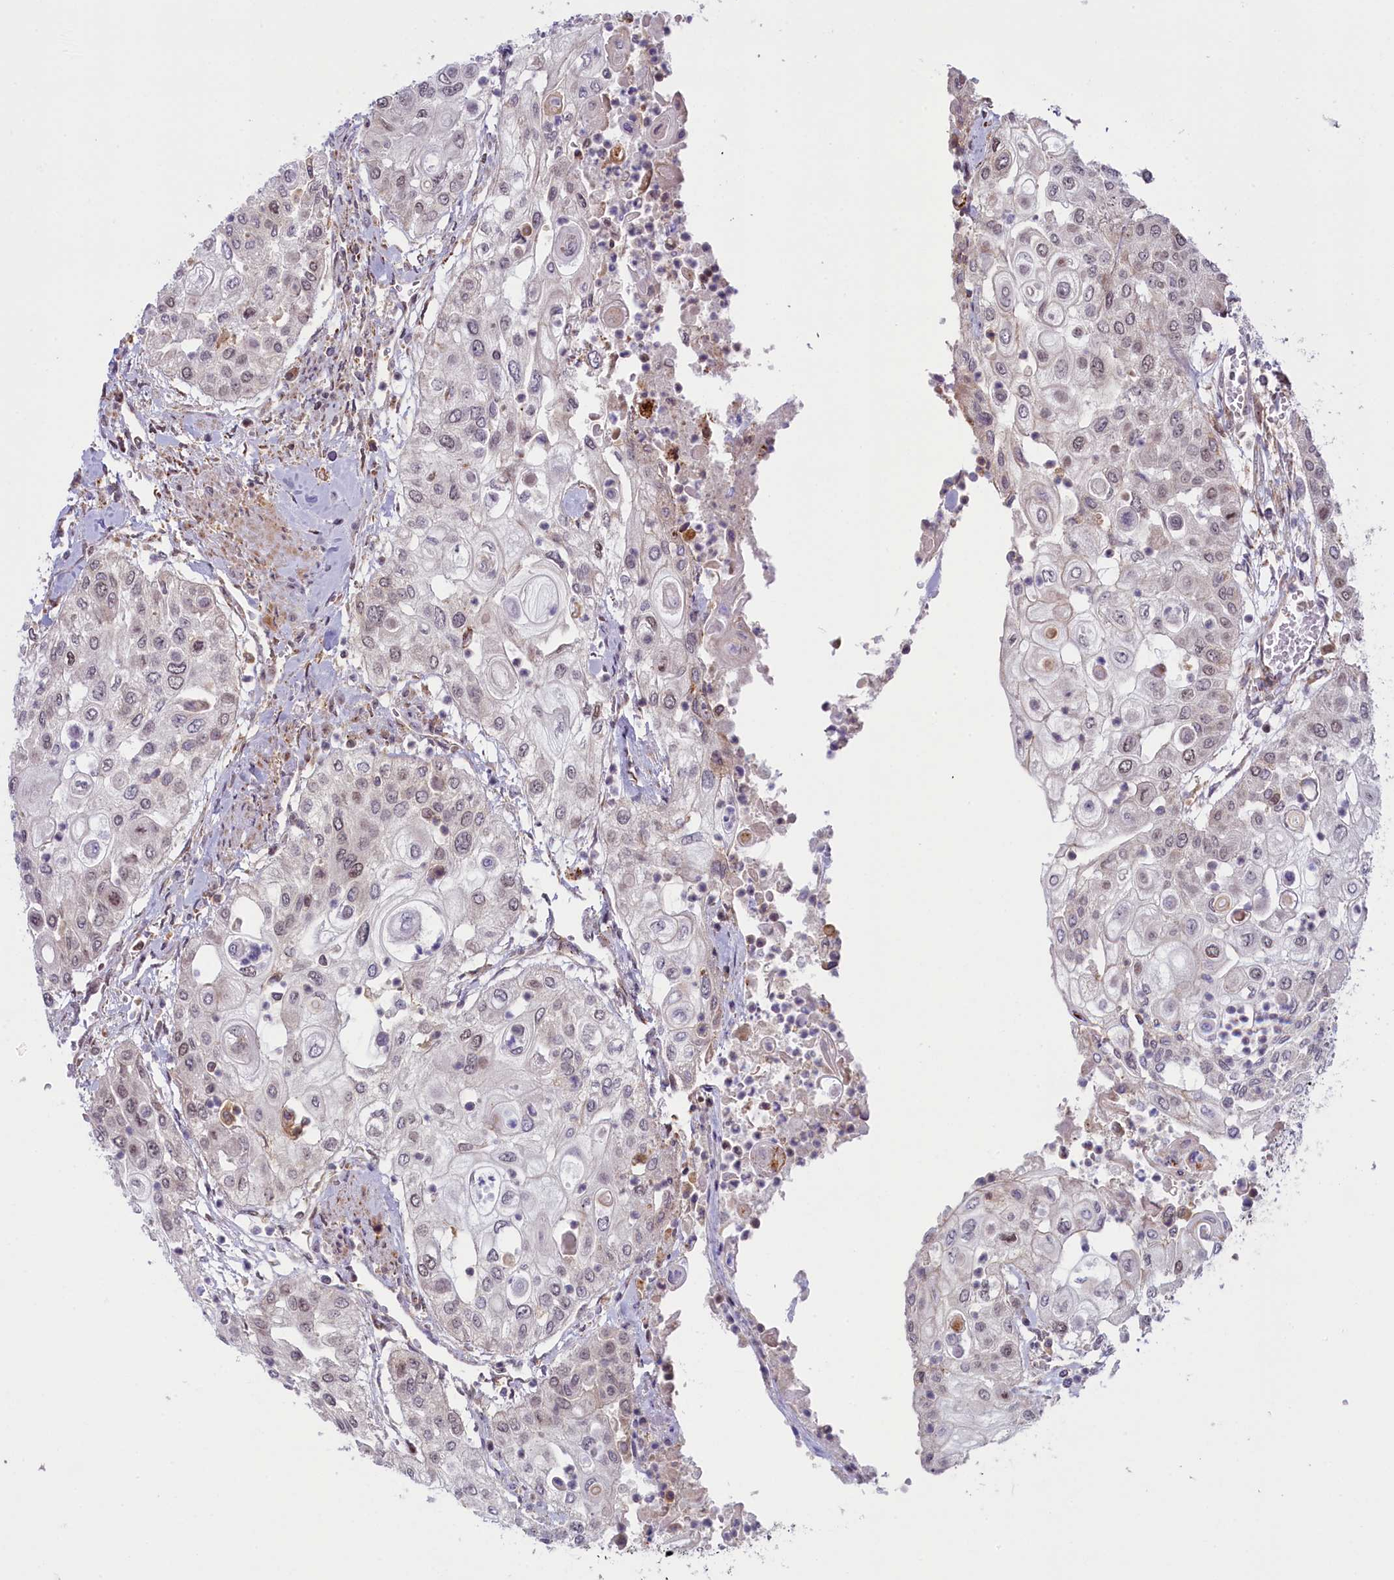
{"staining": {"intensity": "negative", "quantity": "none", "location": "none"}, "tissue": "urothelial cancer", "cell_type": "Tumor cells", "image_type": "cancer", "snomed": [{"axis": "morphology", "description": "Urothelial carcinoma, High grade"}, {"axis": "topography", "description": "Urinary bladder"}], "caption": "The histopathology image shows no significant expression in tumor cells of urothelial cancer.", "gene": "FCHO1", "patient": {"sex": "female", "age": 79}}